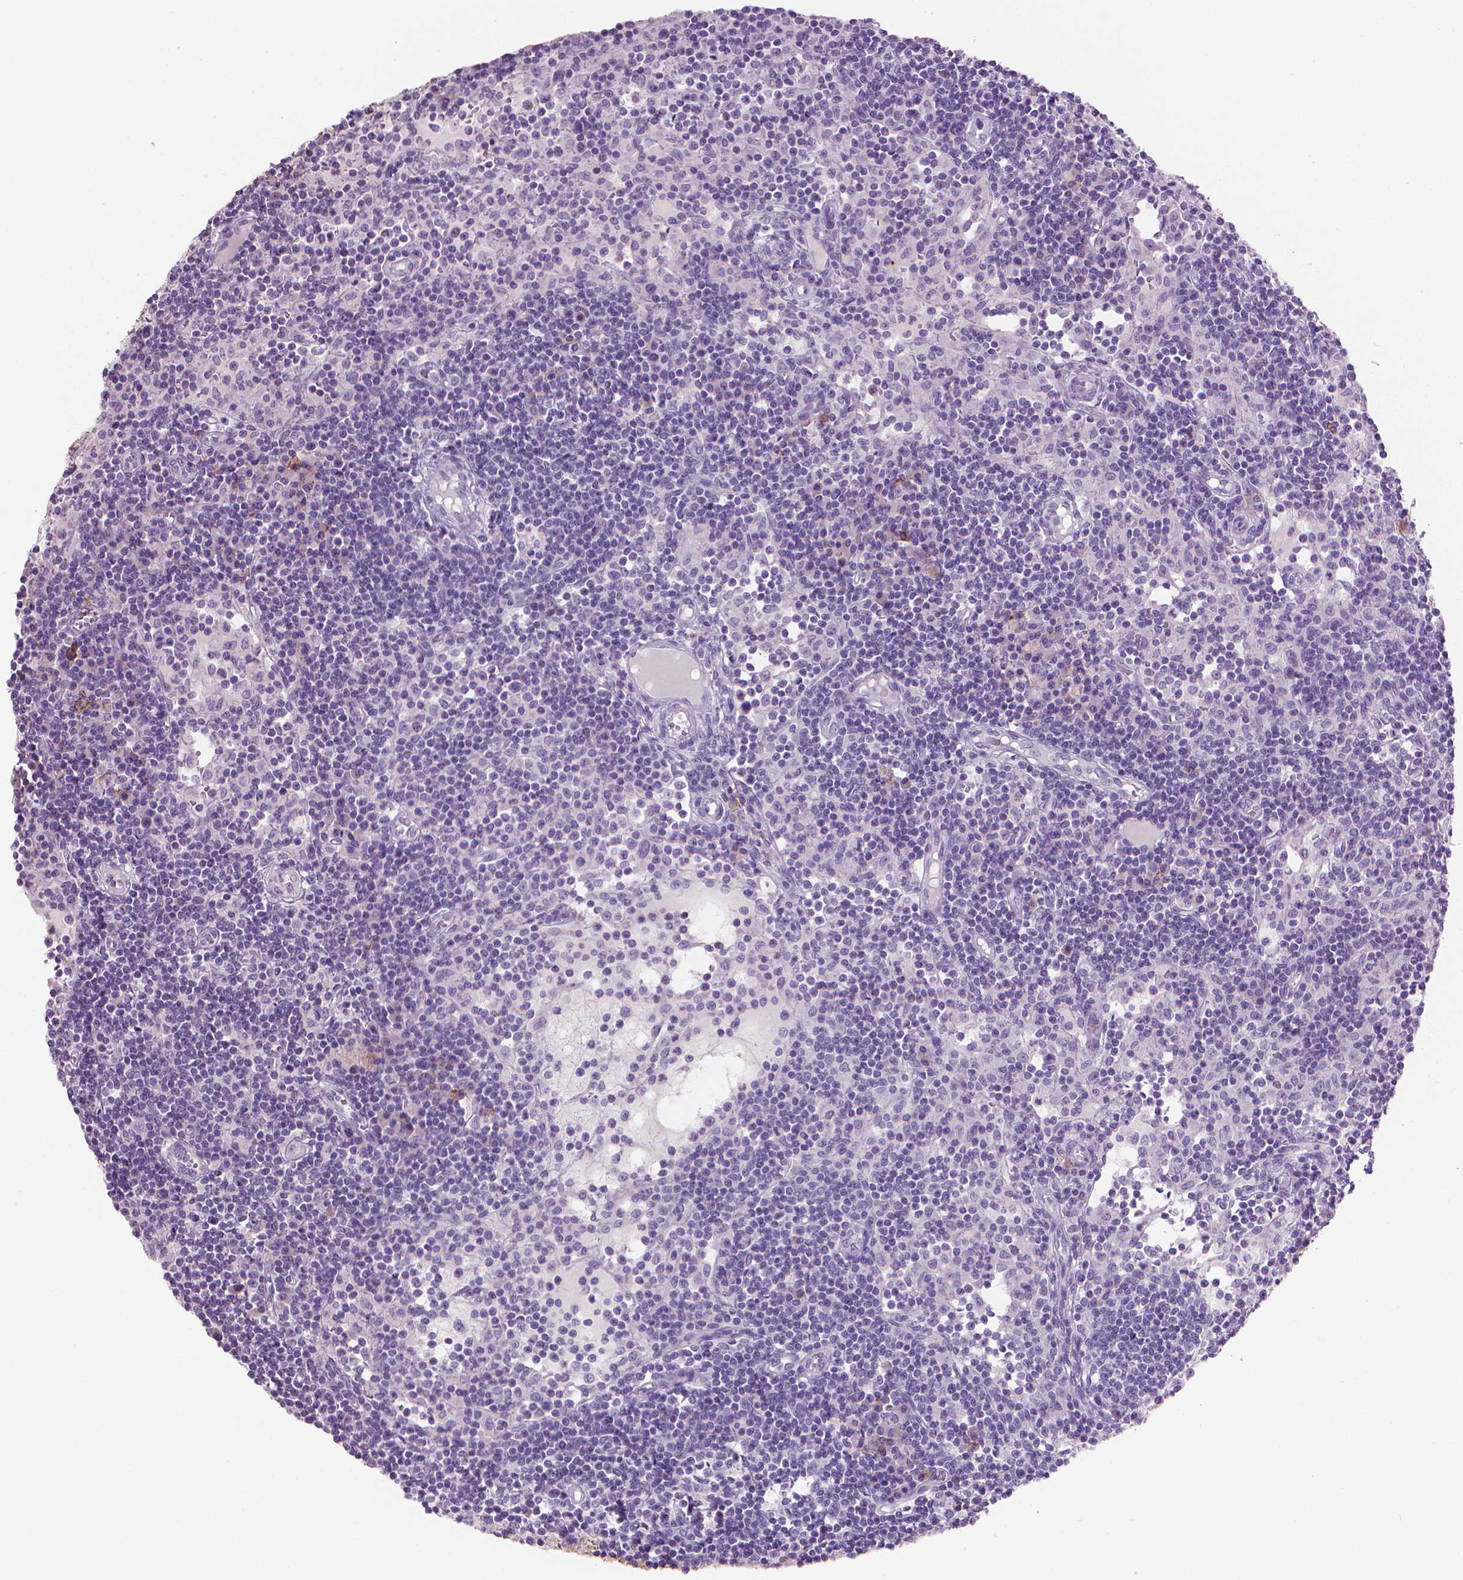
{"staining": {"intensity": "negative", "quantity": "none", "location": "none"}, "tissue": "lymph node", "cell_type": "Germinal center cells", "image_type": "normal", "snomed": [{"axis": "morphology", "description": "Normal tissue, NOS"}, {"axis": "topography", "description": "Lymph node"}], "caption": "Immunohistochemistry (IHC) histopathology image of unremarkable lymph node stained for a protein (brown), which displays no positivity in germinal center cells.", "gene": "MUC1", "patient": {"sex": "female", "age": 72}}